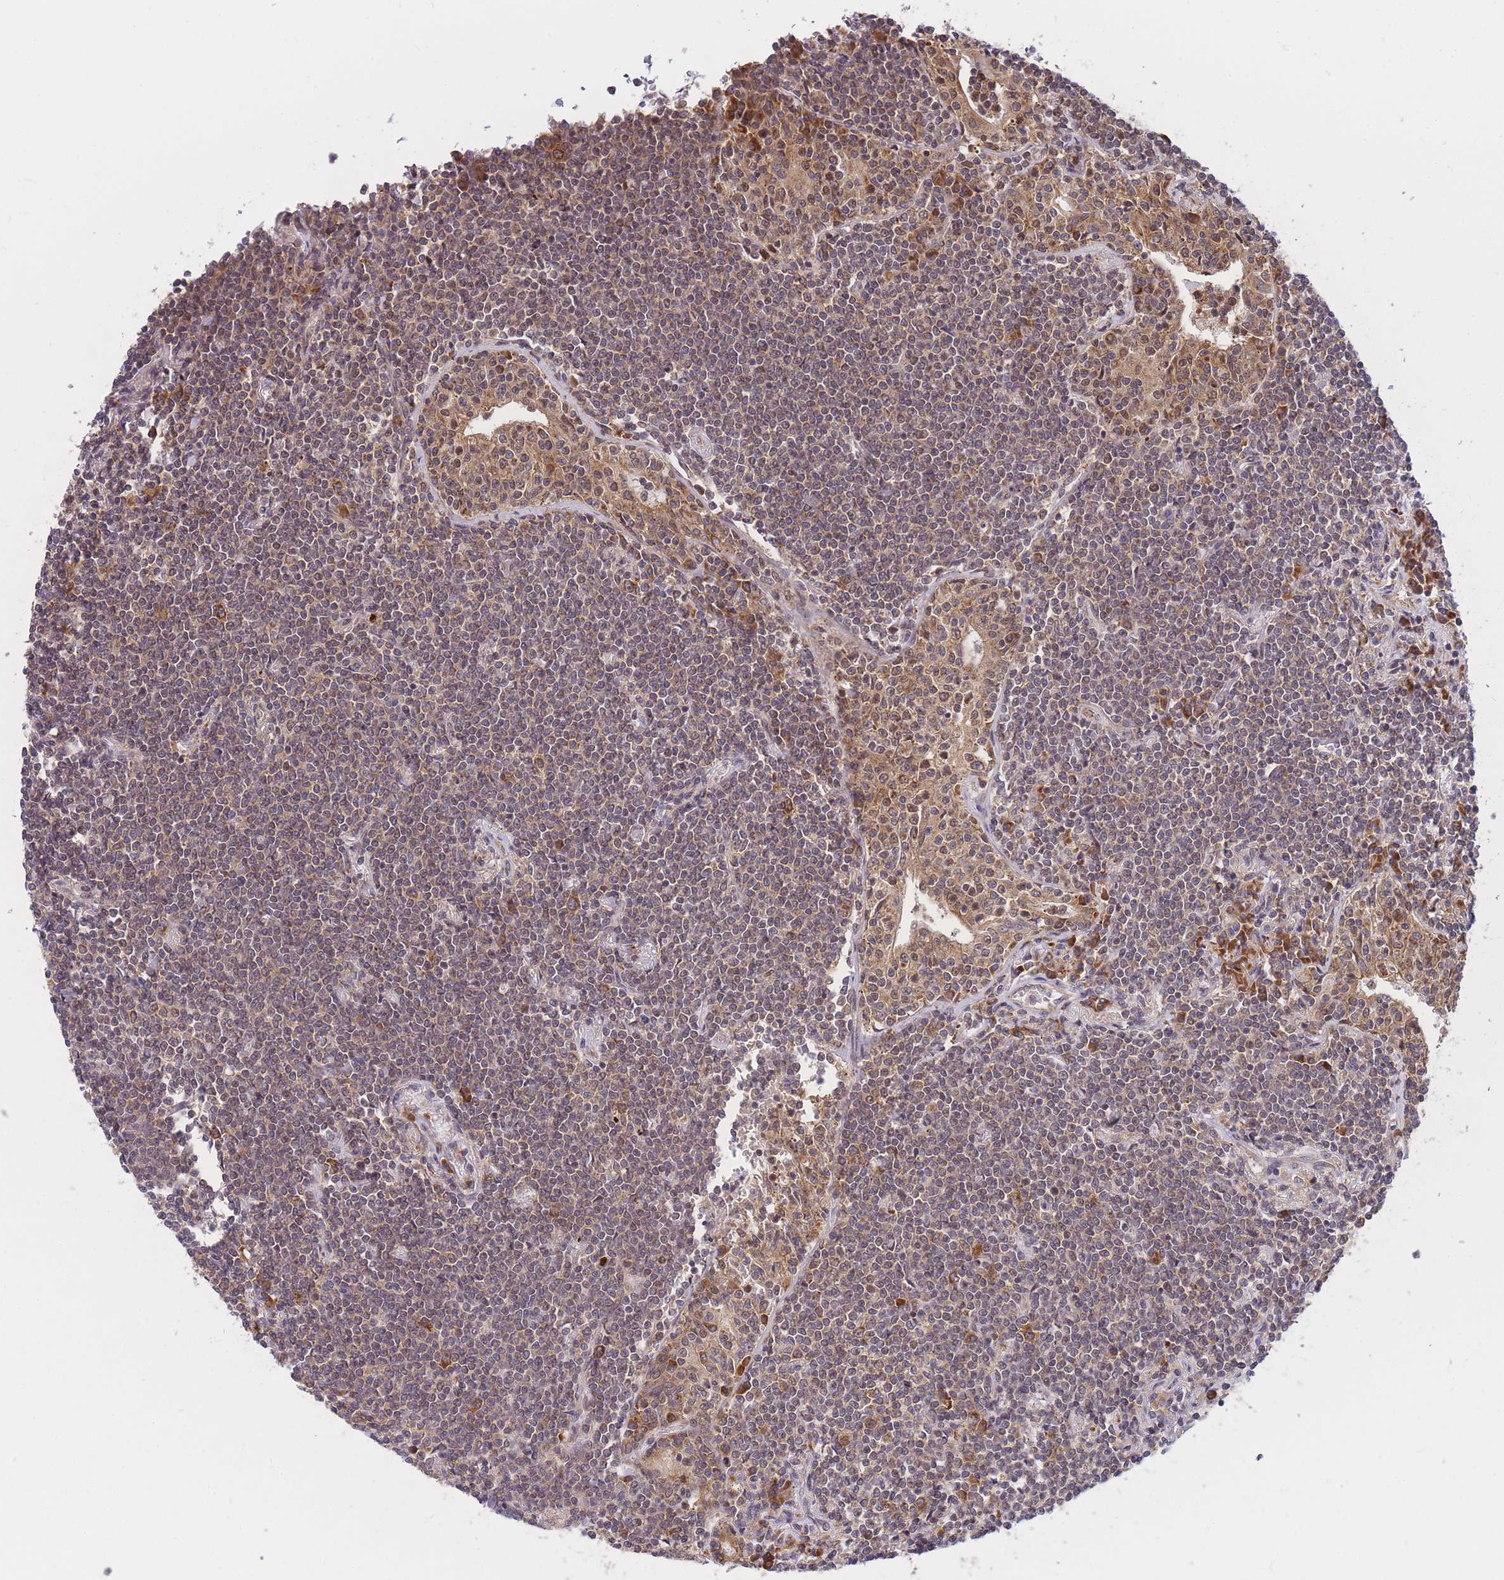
{"staining": {"intensity": "weak", "quantity": "25%-75%", "location": "cytoplasmic/membranous"}, "tissue": "lymphoma", "cell_type": "Tumor cells", "image_type": "cancer", "snomed": [{"axis": "morphology", "description": "Malignant lymphoma, non-Hodgkin's type, Low grade"}, {"axis": "topography", "description": "Lung"}], "caption": "The micrograph shows immunohistochemical staining of low-grade malignant lymphoma, non-Hodgkin's type. There is weak cytoplasmic/membranous positivity is appreciated in approximately 25%-75% of tumor cells.", "gene": "MRPL23", "patient": {"sex": "female", "age": 71}}